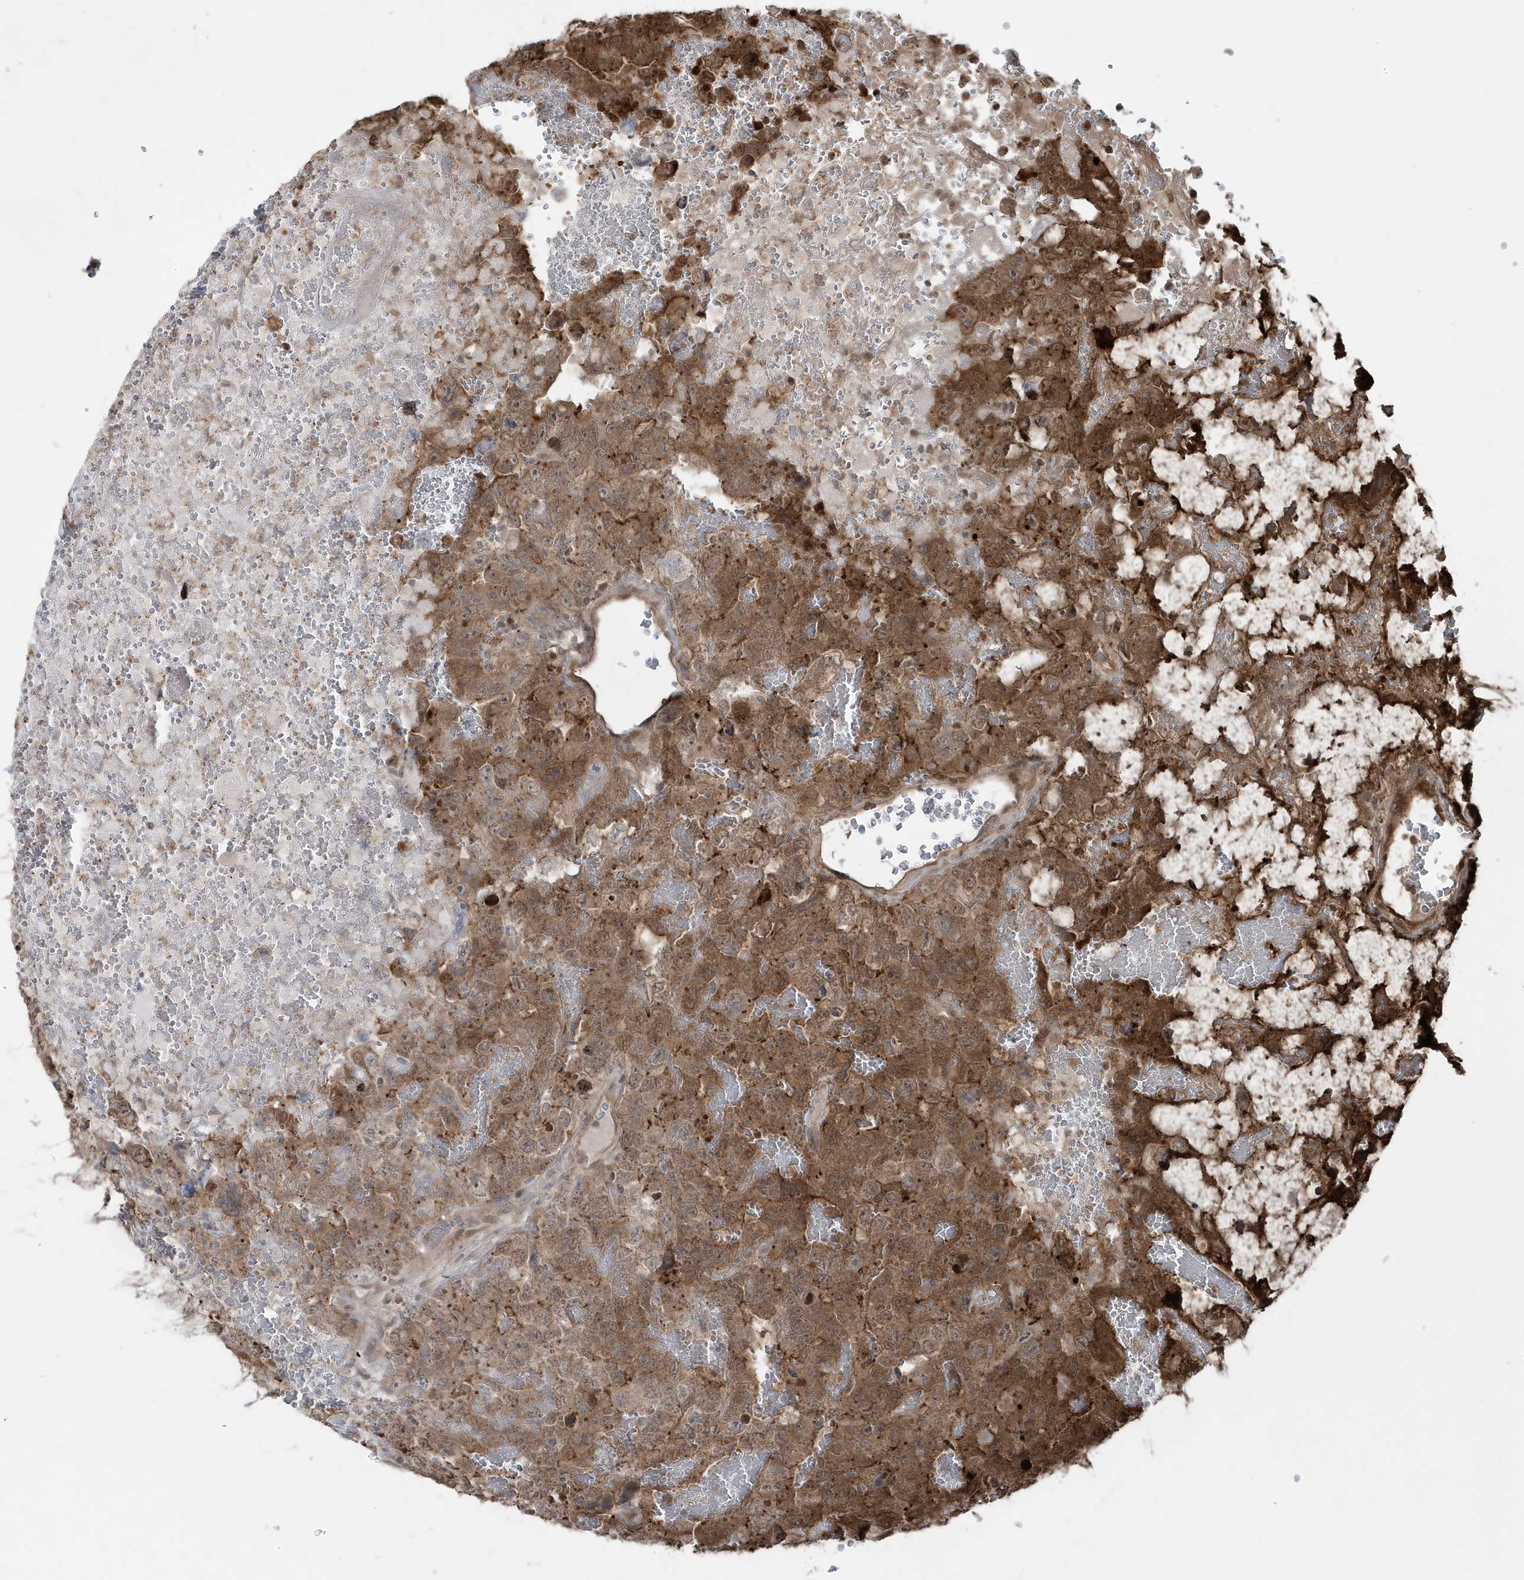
{"staining": {"intensity": "moderate", "quantity": ">75%", "location": "cytoplasmic/membranous"}, "tissue": "testis cancer", "cell_type": "Tumor cells", "image_type": "cancer", "snomed": [{"axis": "morphology", "description": "Carcinoma, Embryonal, NOS"}, {"axis": "topography", "description": "Testis"}], "caption": "Human embryonal carcinoma (testis) stained with a brown dye displays moderate cytoplasmic/membranous positive positivity in approximately >75% of tumor cells.", "gene": "MAPK1IP1L", "patient": {"sex": "male", "age": 45}}